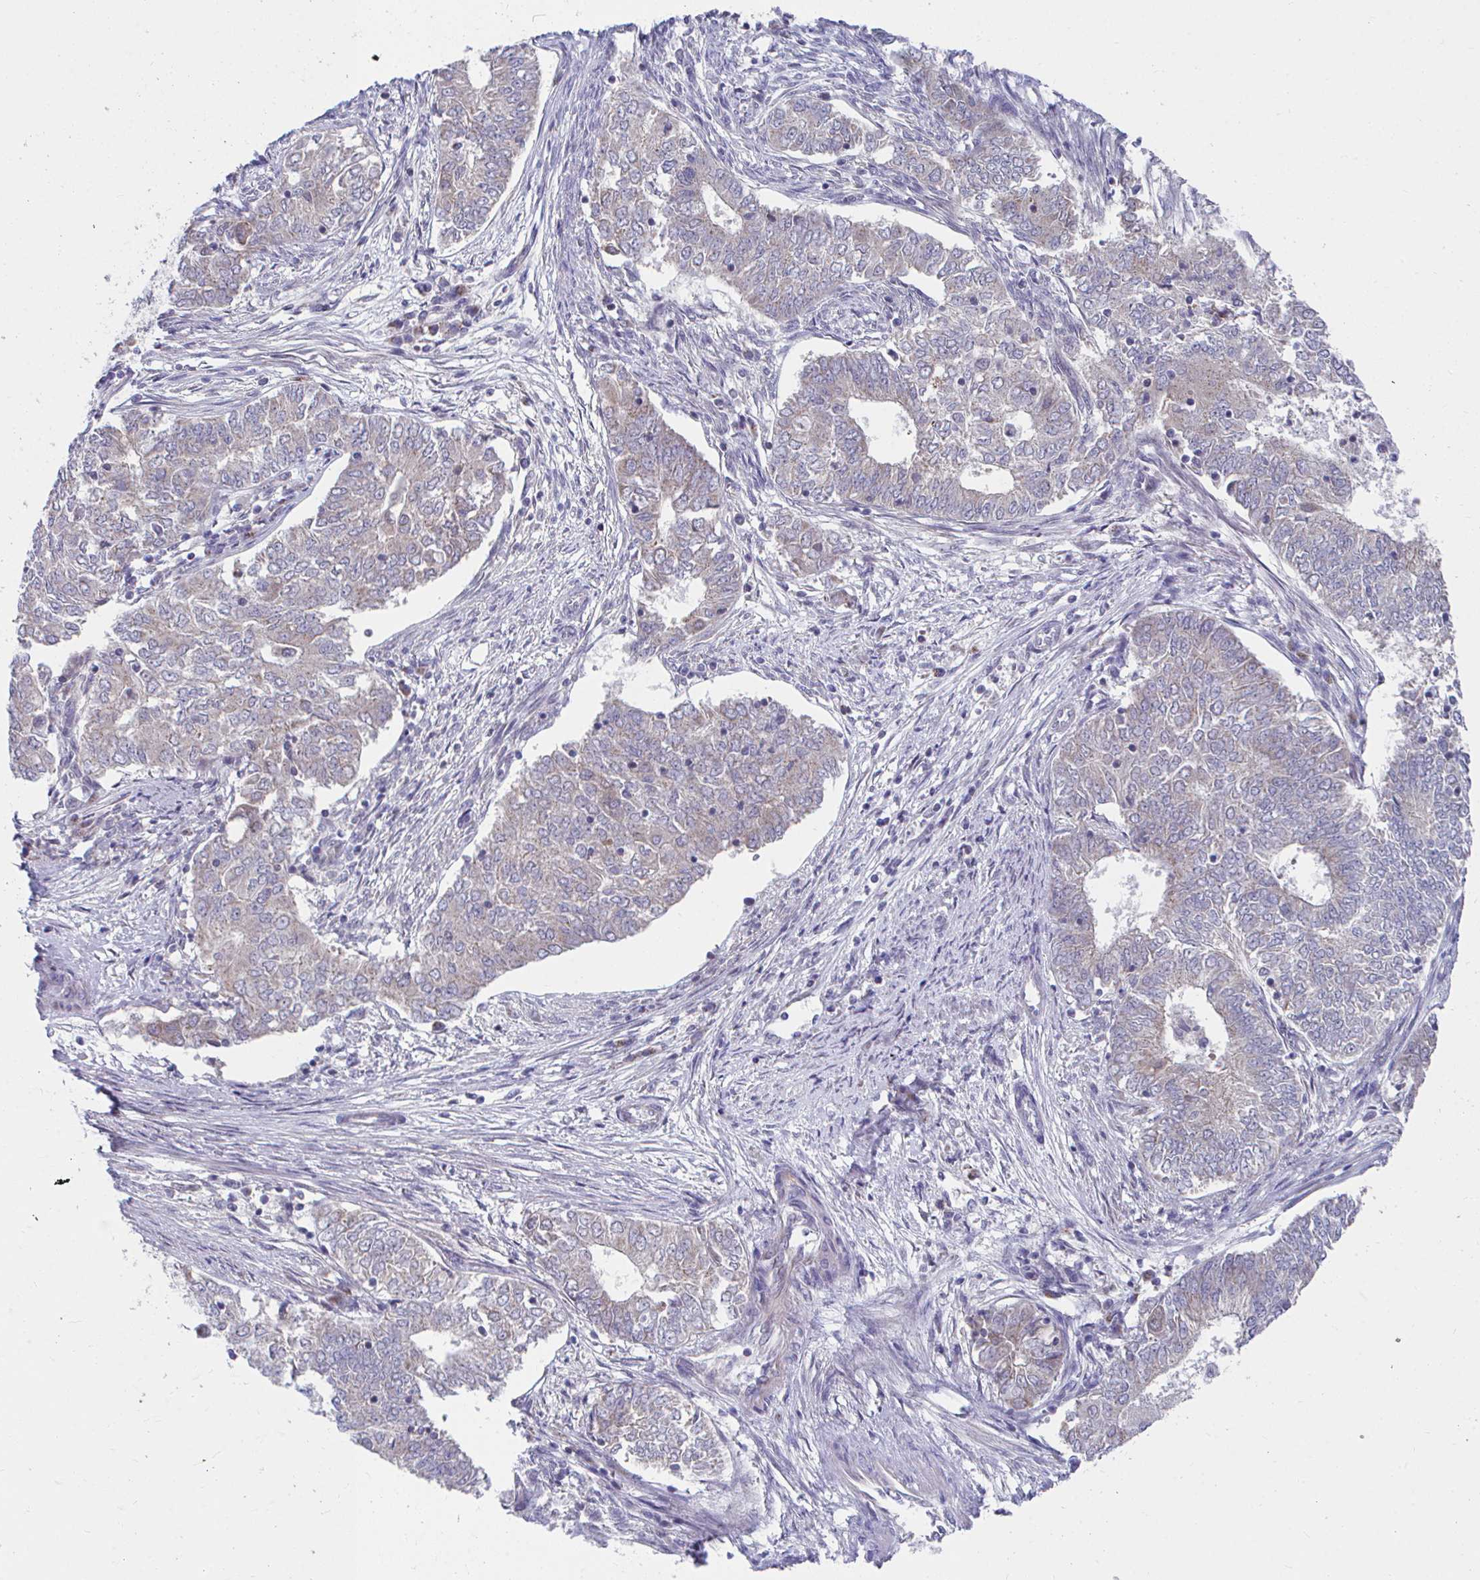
{"staining": {"intensity": "weak", "quantity": "<25%", "location": "cytoplasmic/membranous"}, "tissue": "endometrial cancer", "cell_type": "Tumor cells", "image_type": "cancer", "snomed": [{"axis": "morphology", "description": "Adenocarcinoma, NOS"}, {"axis": "topography", "description": "Endometrium"}], "caption": "An image of human endometrial adenocarcinoma is negative for staining in tumor cells. Brightfield microscopy of IHC stained with DAB (3,3'-diaminobenzidine) (brown) and hematoxylin (blue), captured at high magnification.", "gene": "PEX3", "patient": {"sex": "female", "age": 62}}